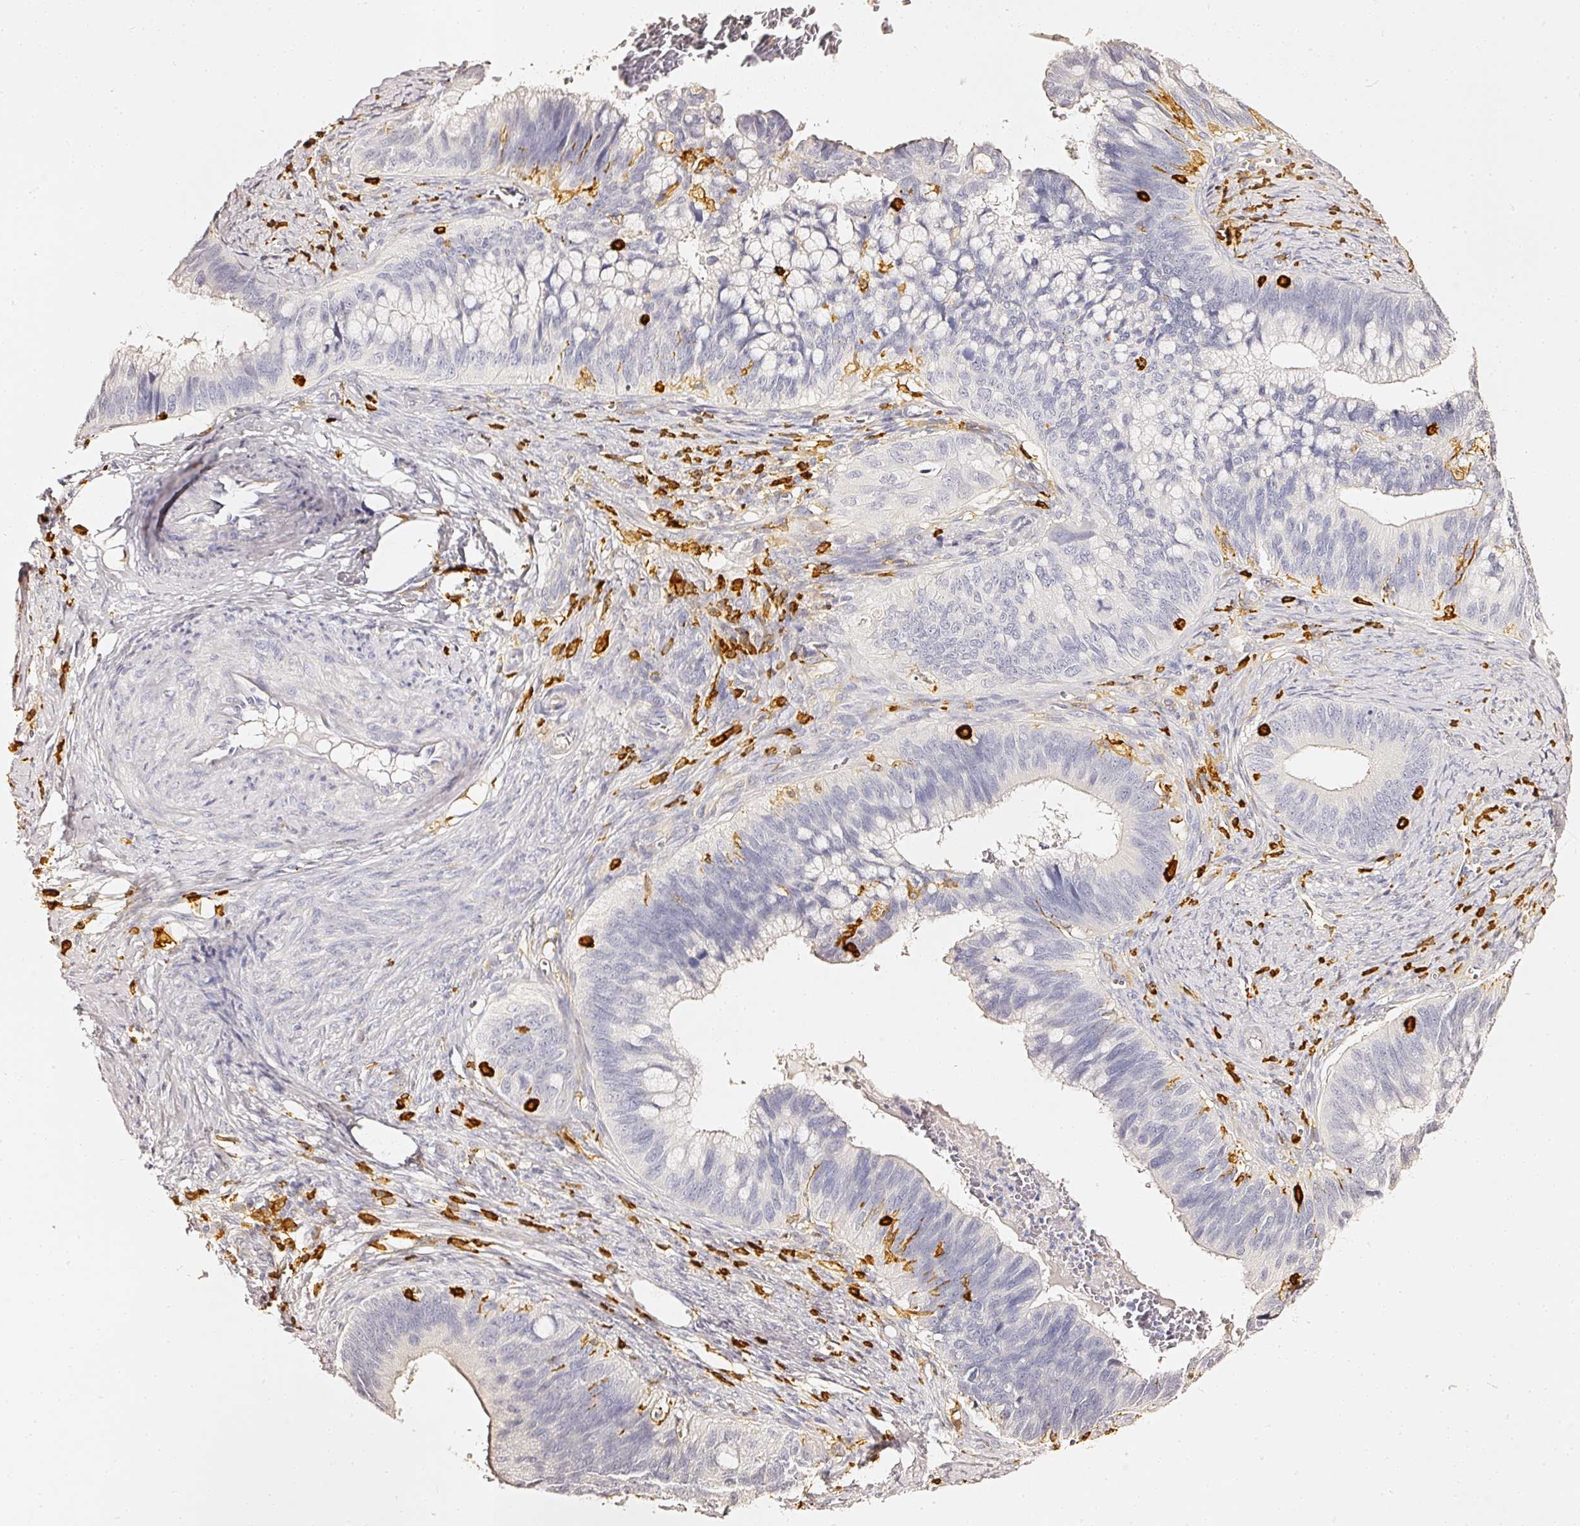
{"staining": {"intensity": "negative", "quantity": "none", "location": "none"}, "tissue": "cervical cancer", "cell_type": "Tumor cells", "image_type": "cancer", "snomed": [{"axis": "morphology", "description": "Adenocarcinoma, NOS"}, {"axis": "topography", "description": "Cervix"}], "caption": "Cervical cancer (adenocarcinoma) was stained to show a protein in brown. There is no significant positivity in tumor cells.", "gene": "EVL", "patient": {"sex": "female", "age": 42}}